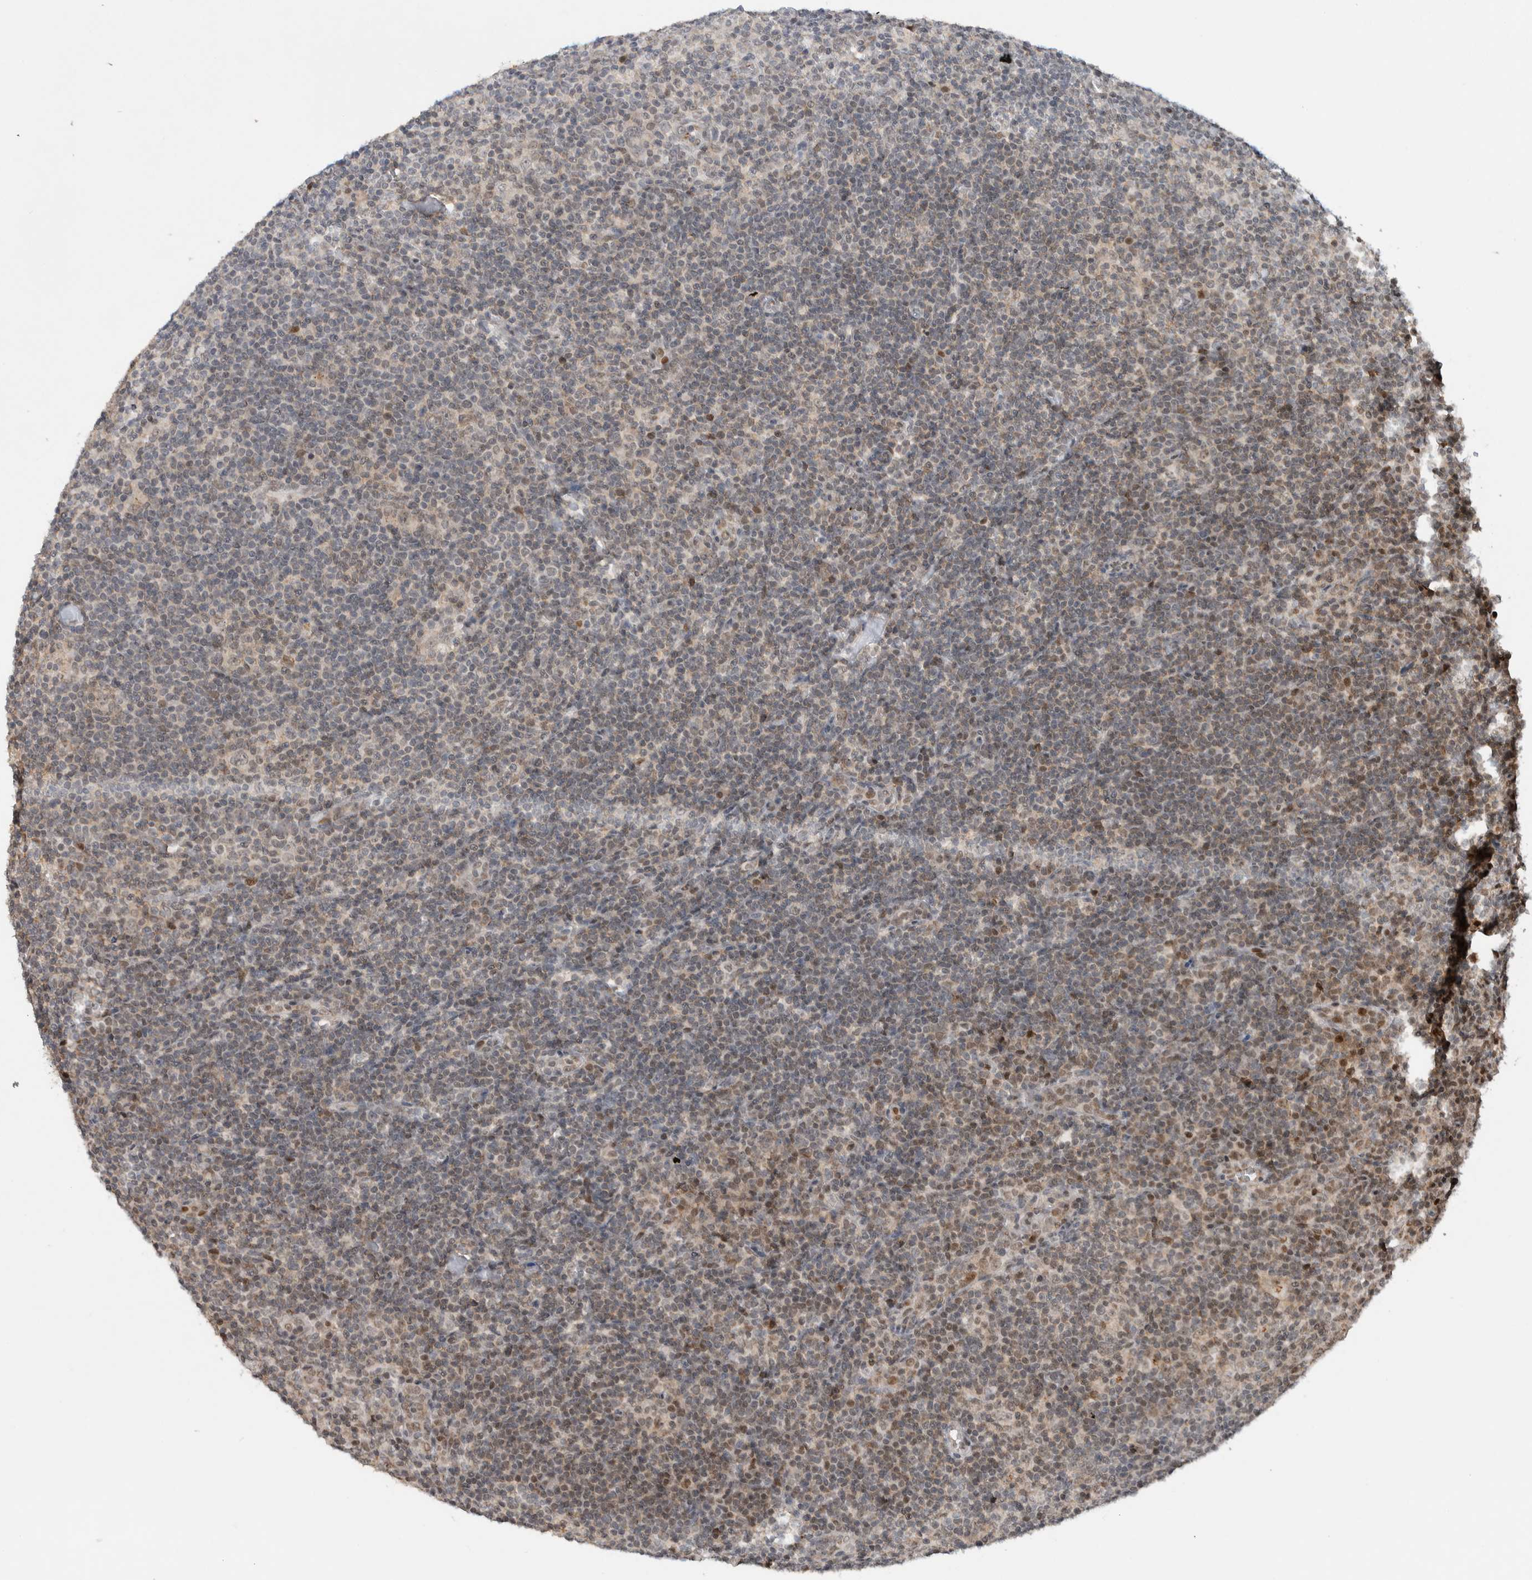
{"staining": {"intensity": "weak", "quantity": "<25%", "location": "nuclear"}, "tissue": "lymphoma", "cell_type": "Tumor cells", "image_type": "cancer", "snomed": [{"axis": "morphology", "description": "Hodgkin's disease, NOS"}, {"axis": "topography", "description": "Lymph node"}], "caption": "Human lymphoma stained for a protein using immunohistochemistry (IHC) shows no staining in tumor cells.", "gene": "ZNF521", "patient": {"sex": "female", "age": 57}}